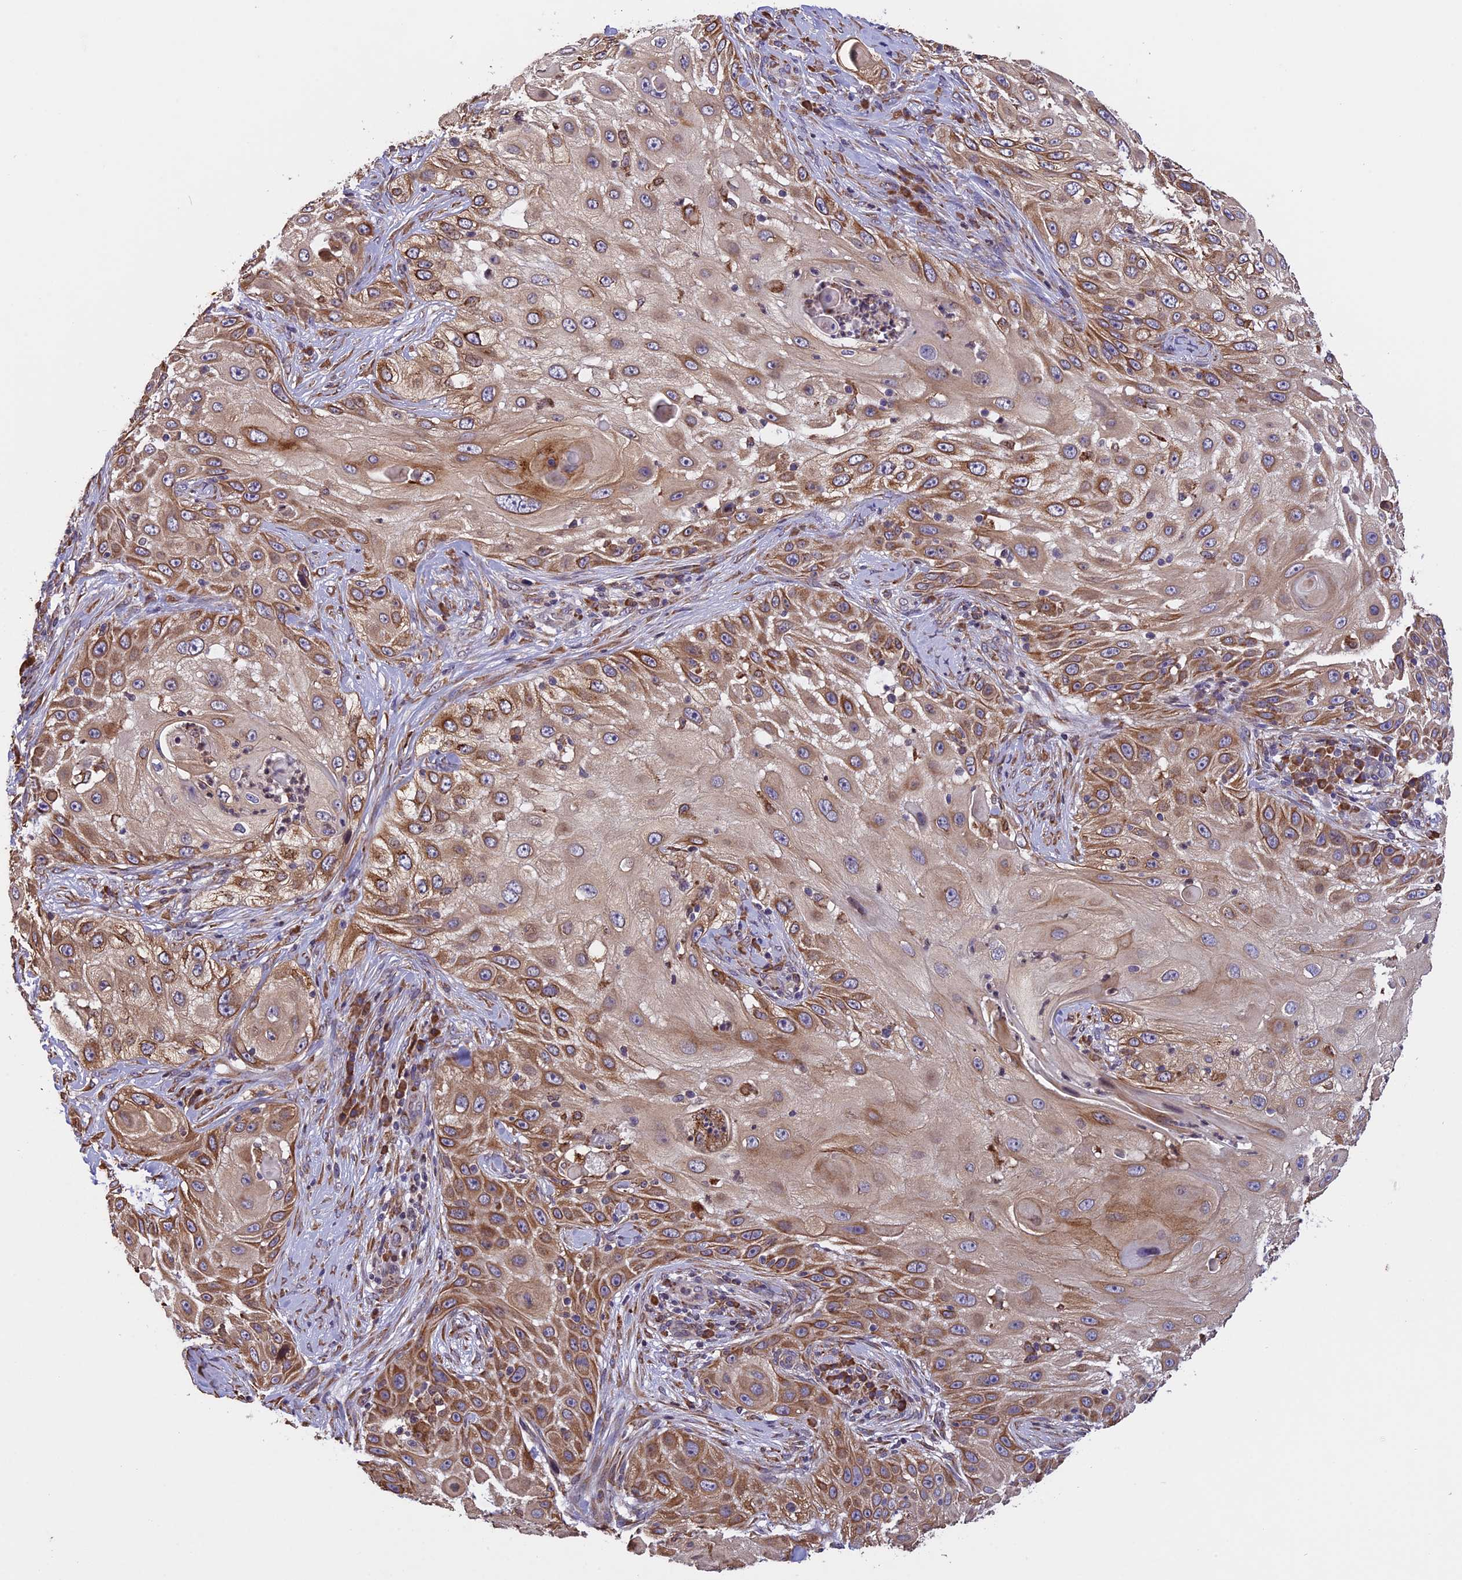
{"staining": {"intensity": "moderate", "quantity": ">75%", "location": "cytoplasmic/membranous"}, "tissue": "skin cancer", "cell_type": "Tumor cells", "image_type": "cancer", "snomed": [{"axis": "morphology", "description": "Squamous cell carcinoma, NOS"}, {"axis": "topography", "description": "Skin"}], "caption": "Brown immunohistochemical staining in skin squamous cell carcinoma displays moderate cytoplasmic/membranous expression in about >75% of tumor cells.", "gene": "DMRTA2", "patient": {"sex": "female", "age": 44}}